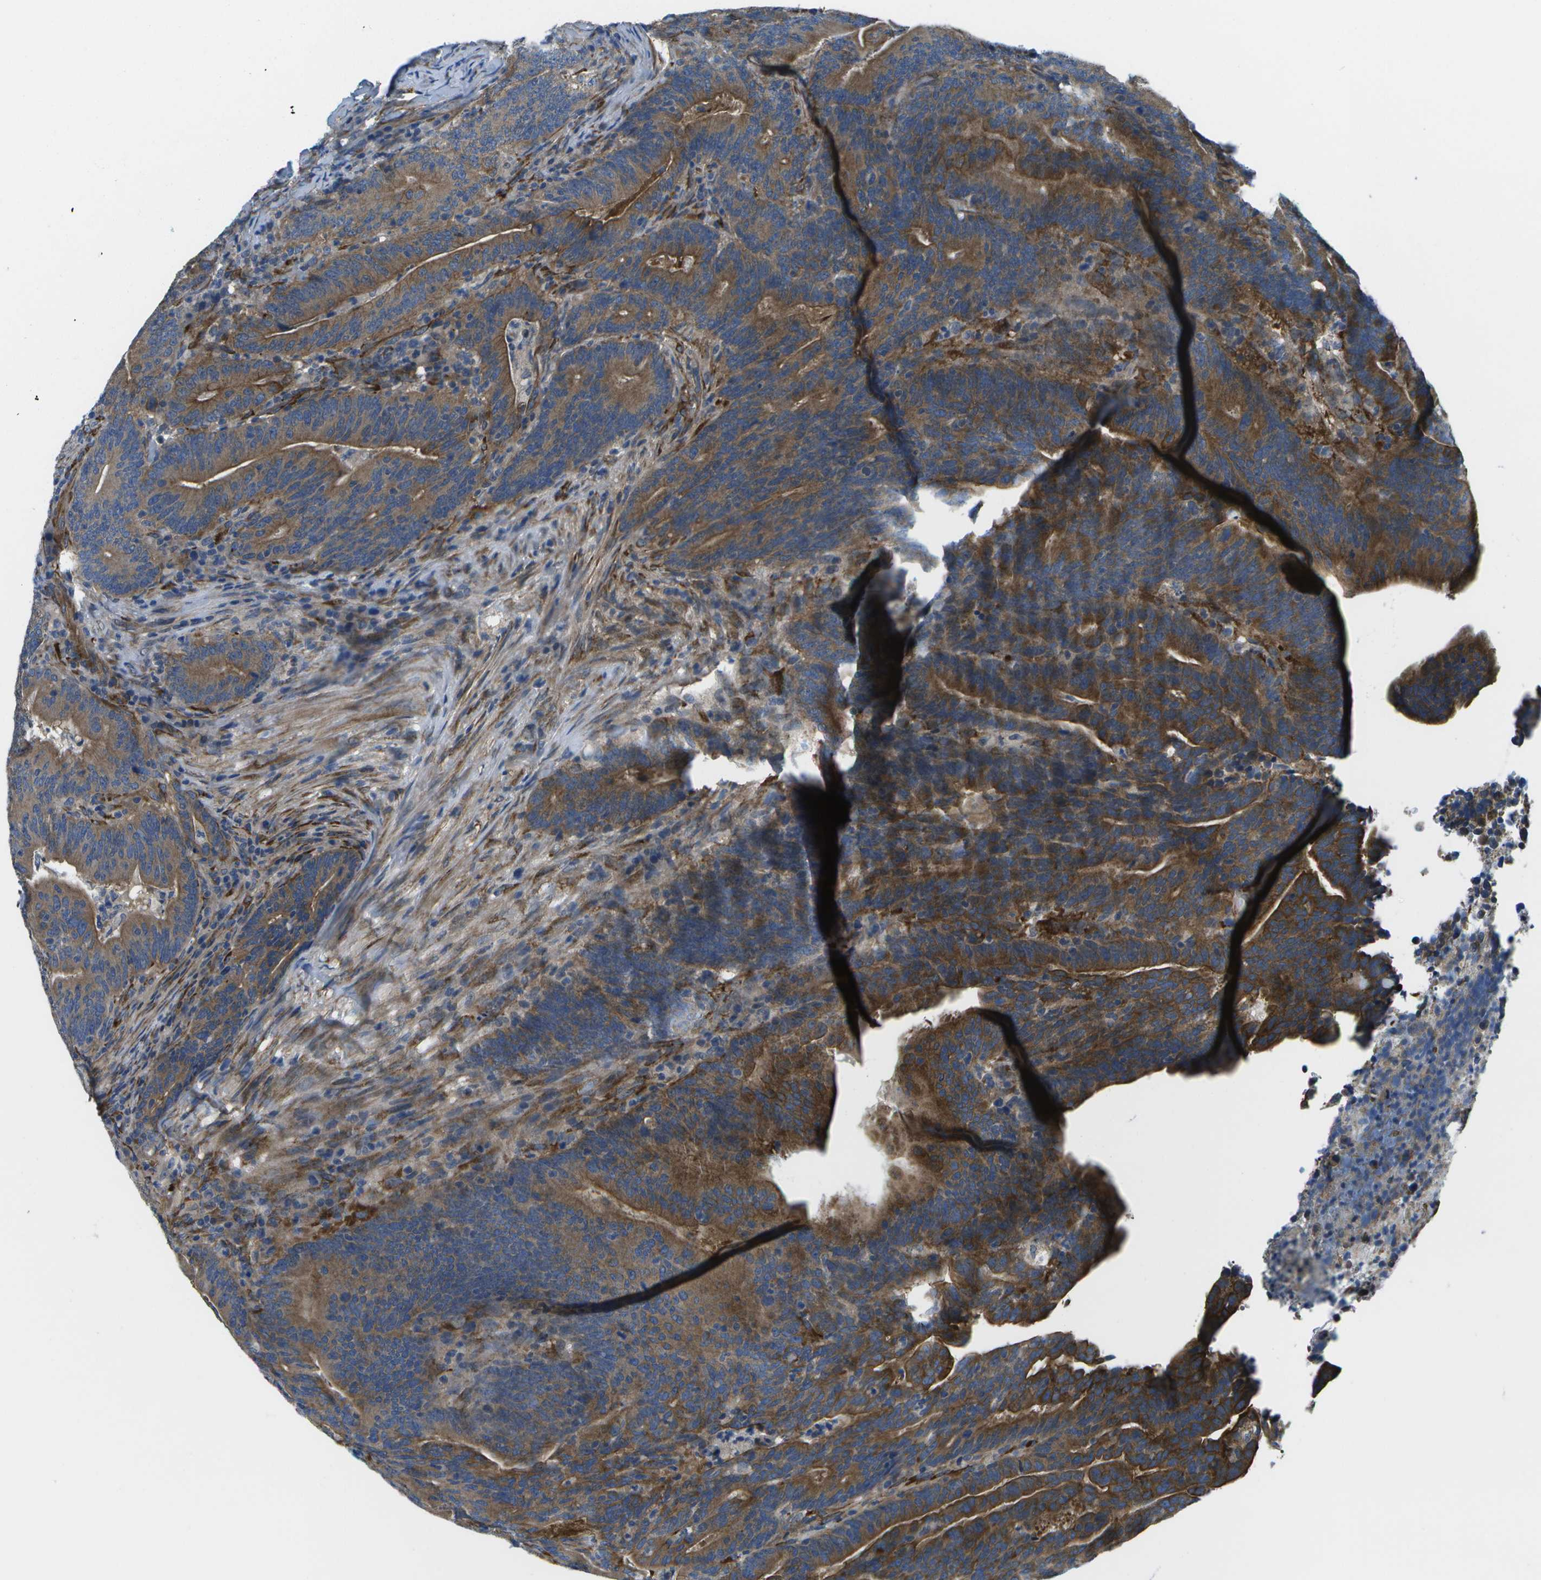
{"staining": {"intensity": "moderate", "quantity": "25%-75%", "location": "cytoplasmic/membranous"}, "tissue": "colorectal cancer", "cell_type": "Tumor cells", "image_type": "cancer", "snomed": [{"axis": "morphology", "description": "Normal tissue, NOS"}, {"axis": "morphology", "description": "Adenocarcinoma, NOS"}, {"axis": "topography", "description": "Colon"}], "caption": "IHC micrograph of human adenocarcinoma (colorectal) stained for a protein (brown), which reveals medium levels of moderate cytoplasmic/membranous expression in approximately 25%-75% of tumor cells.", "gene": "P3H1", "patient": {"sex": "female", "age": 66}}